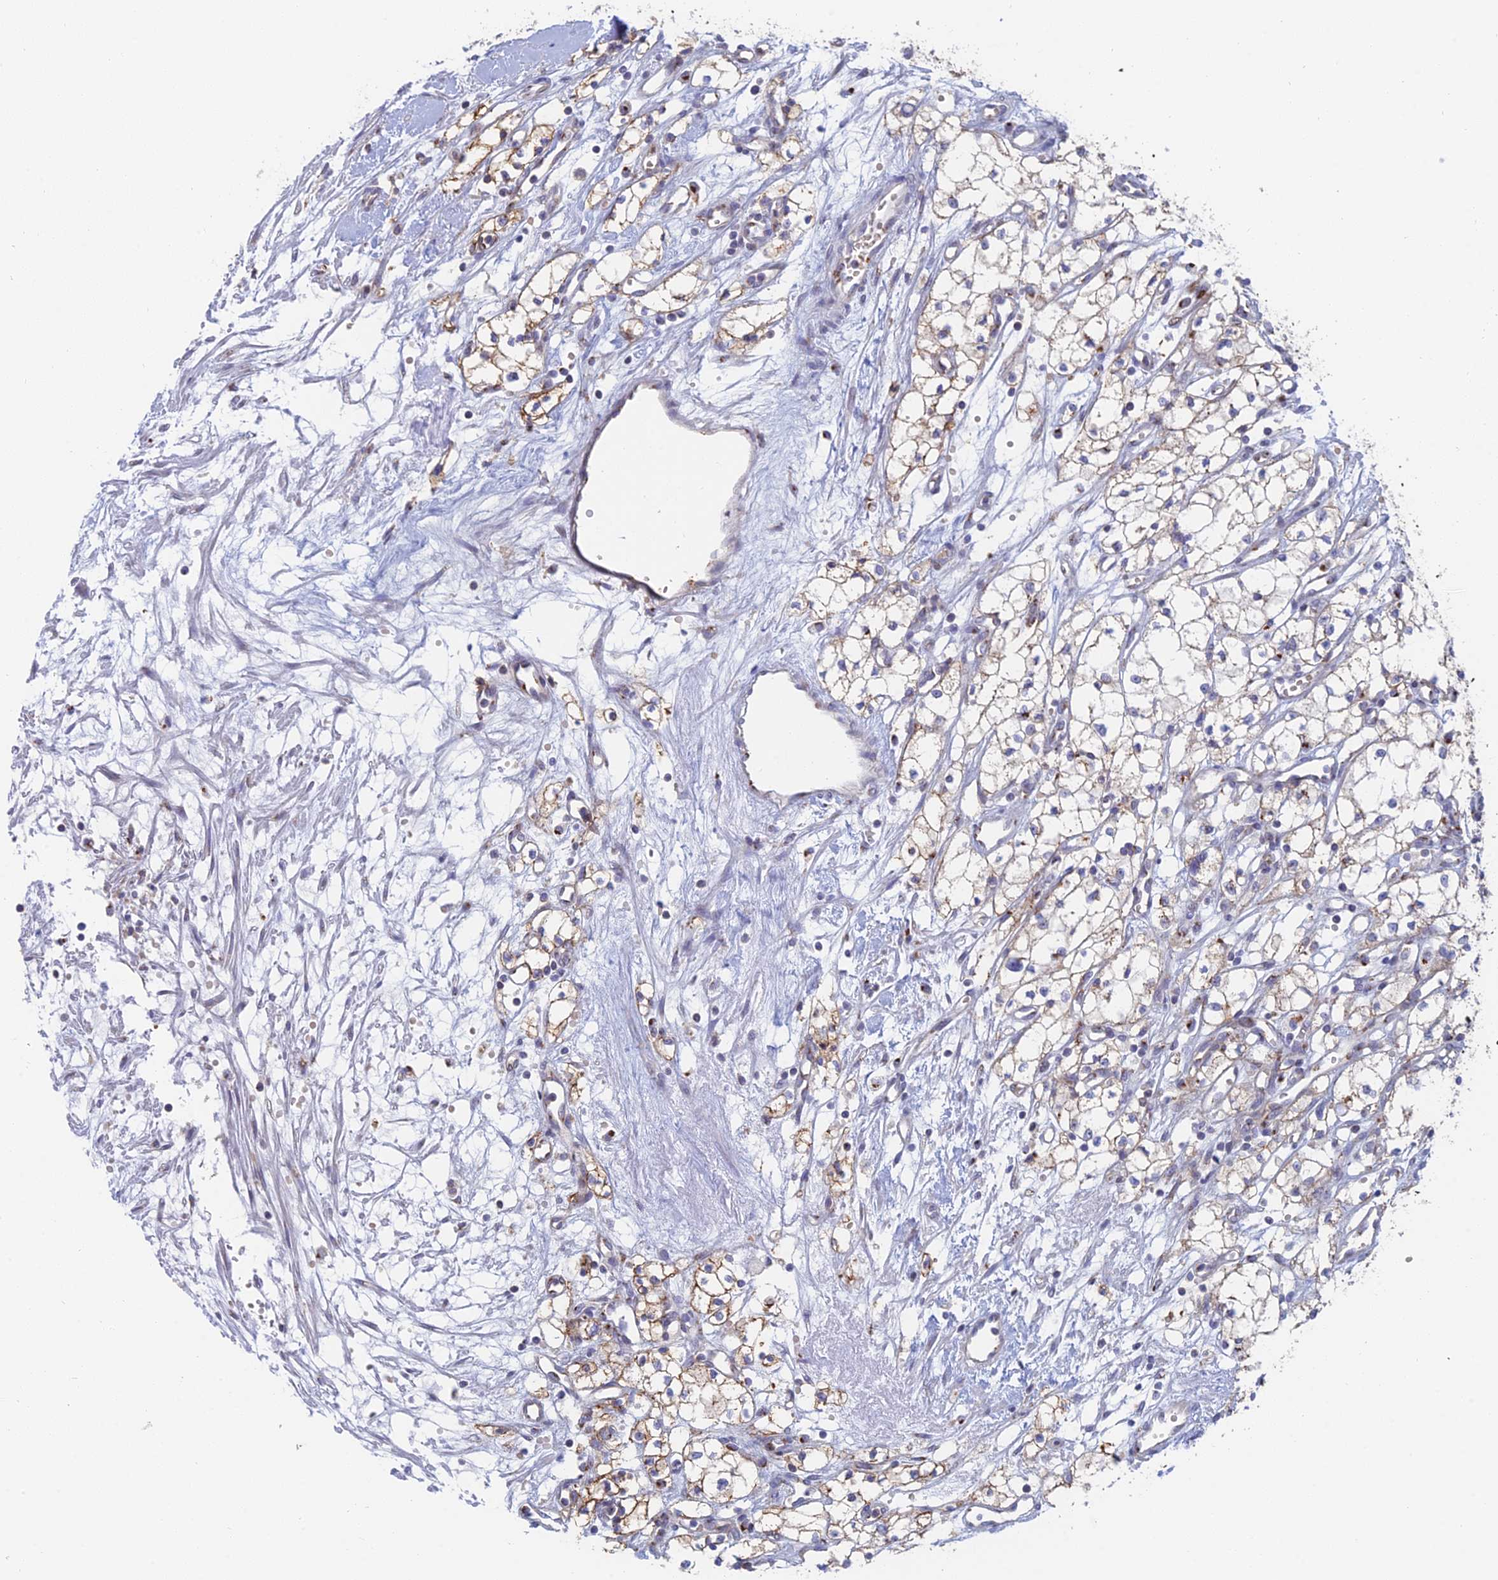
{"staining": {"intensity": "moderate", "quantity": "25%-75%", "location": "cytoplasmic/membranous"}, "tissue": "renal cancer", "cell_type": "Tumor cells", "image_type": "cancer", "snomed": [{"axis": "morphology", "description": "Adenocarcinoma, NOS"}, {"axis": "topography", "description": "Kidney"}], "caption": "Immunohistochemical staining of adenocarcinoma (renal) demonstrates medium levels of moderate cytoplasmic/membranous staining in about 25%-75% of tumor cells. The staining is performed using DAB (3,3'-diaminobenzidine) brown chromogen to label protein expression. The nuclei are counter-stained blue using hematoxylin.", "gene": "HS2ST1", "patient": {"sex": "male", "age": 59}}